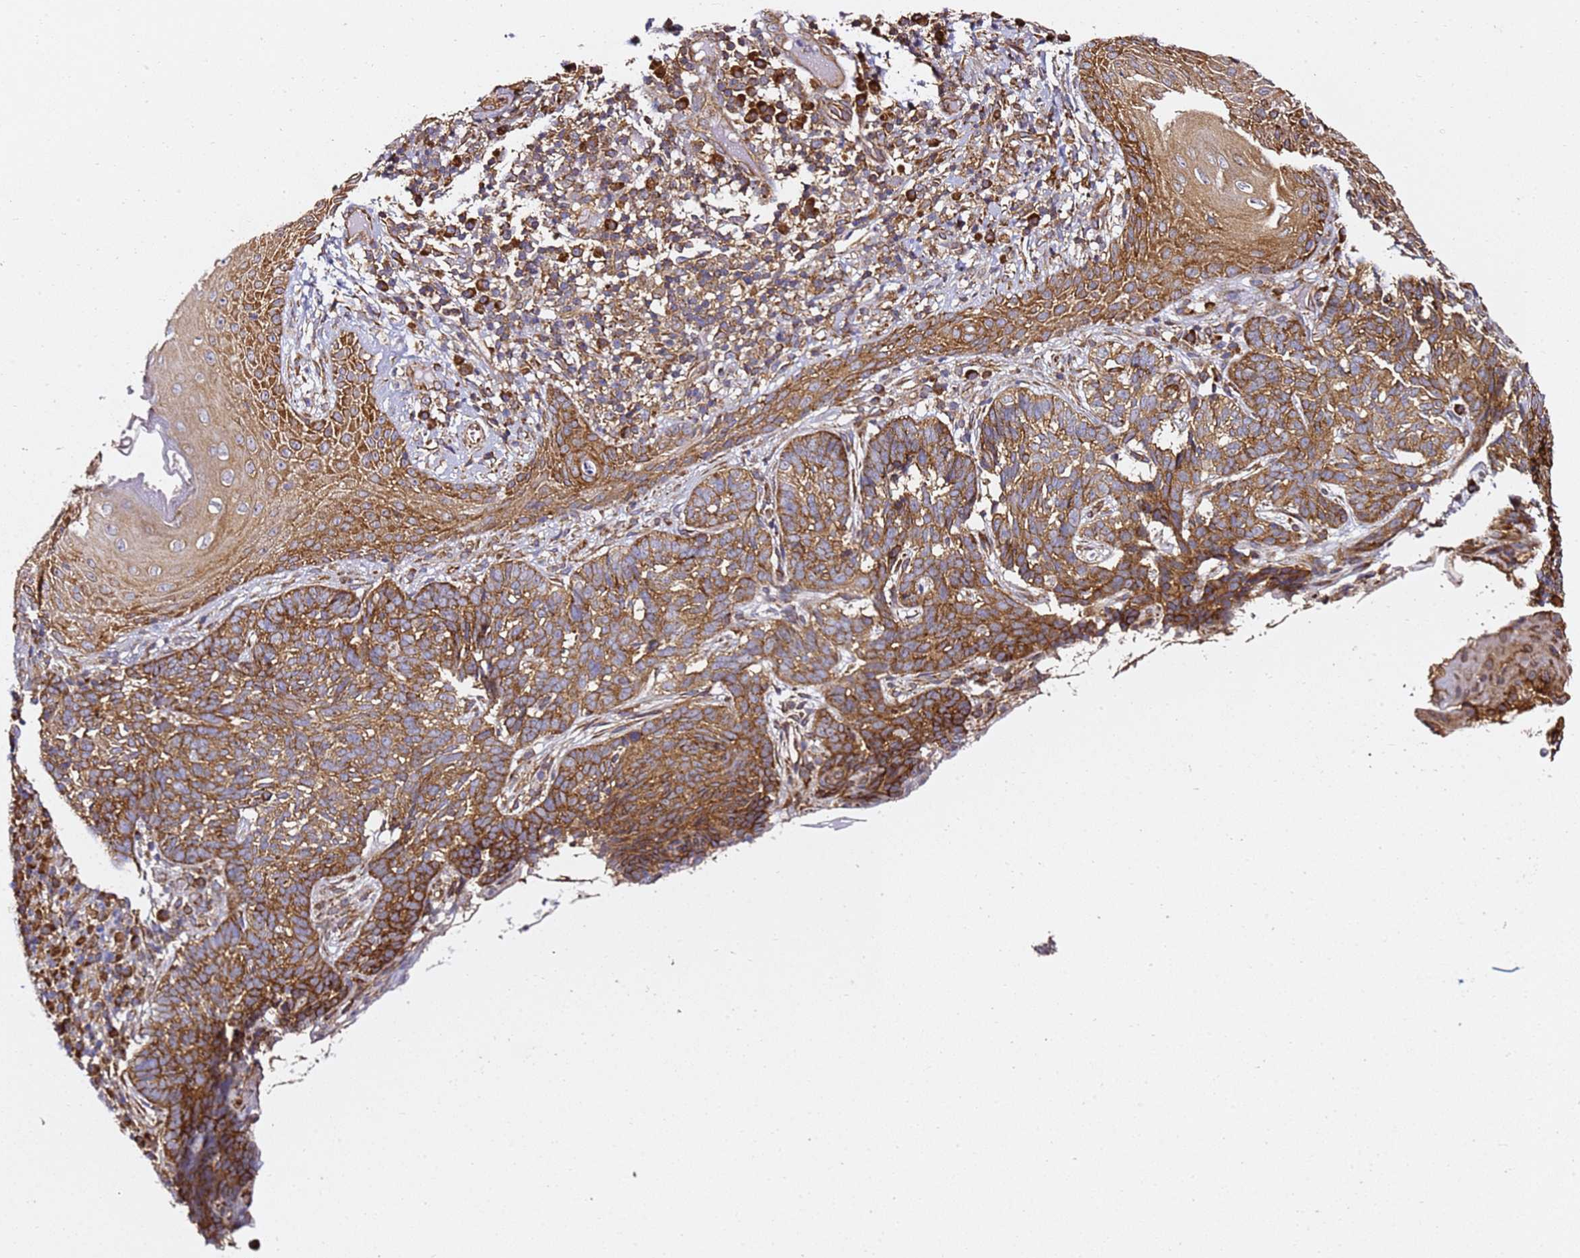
{"staining": {"intensity": "strong", "quantity": ">75%", "location": "cytoplasmic/membranous"}, "tissue": "skin cancer", "cell_type": "Tumor cells", "image_type": "cancer", "snomed": [{"axis": "morphology", "description": "Basal cell carcinoma"}, {"axis": "topography", "description": "Skin"}], "caption": "A brown stain labels strong cytoplasmic/membranous expression of a protein in human skin cancer (basal cell carcinoma) tumor cells.", "gene": "TPST1", "patient": {"sex": "male", "age": 88}}